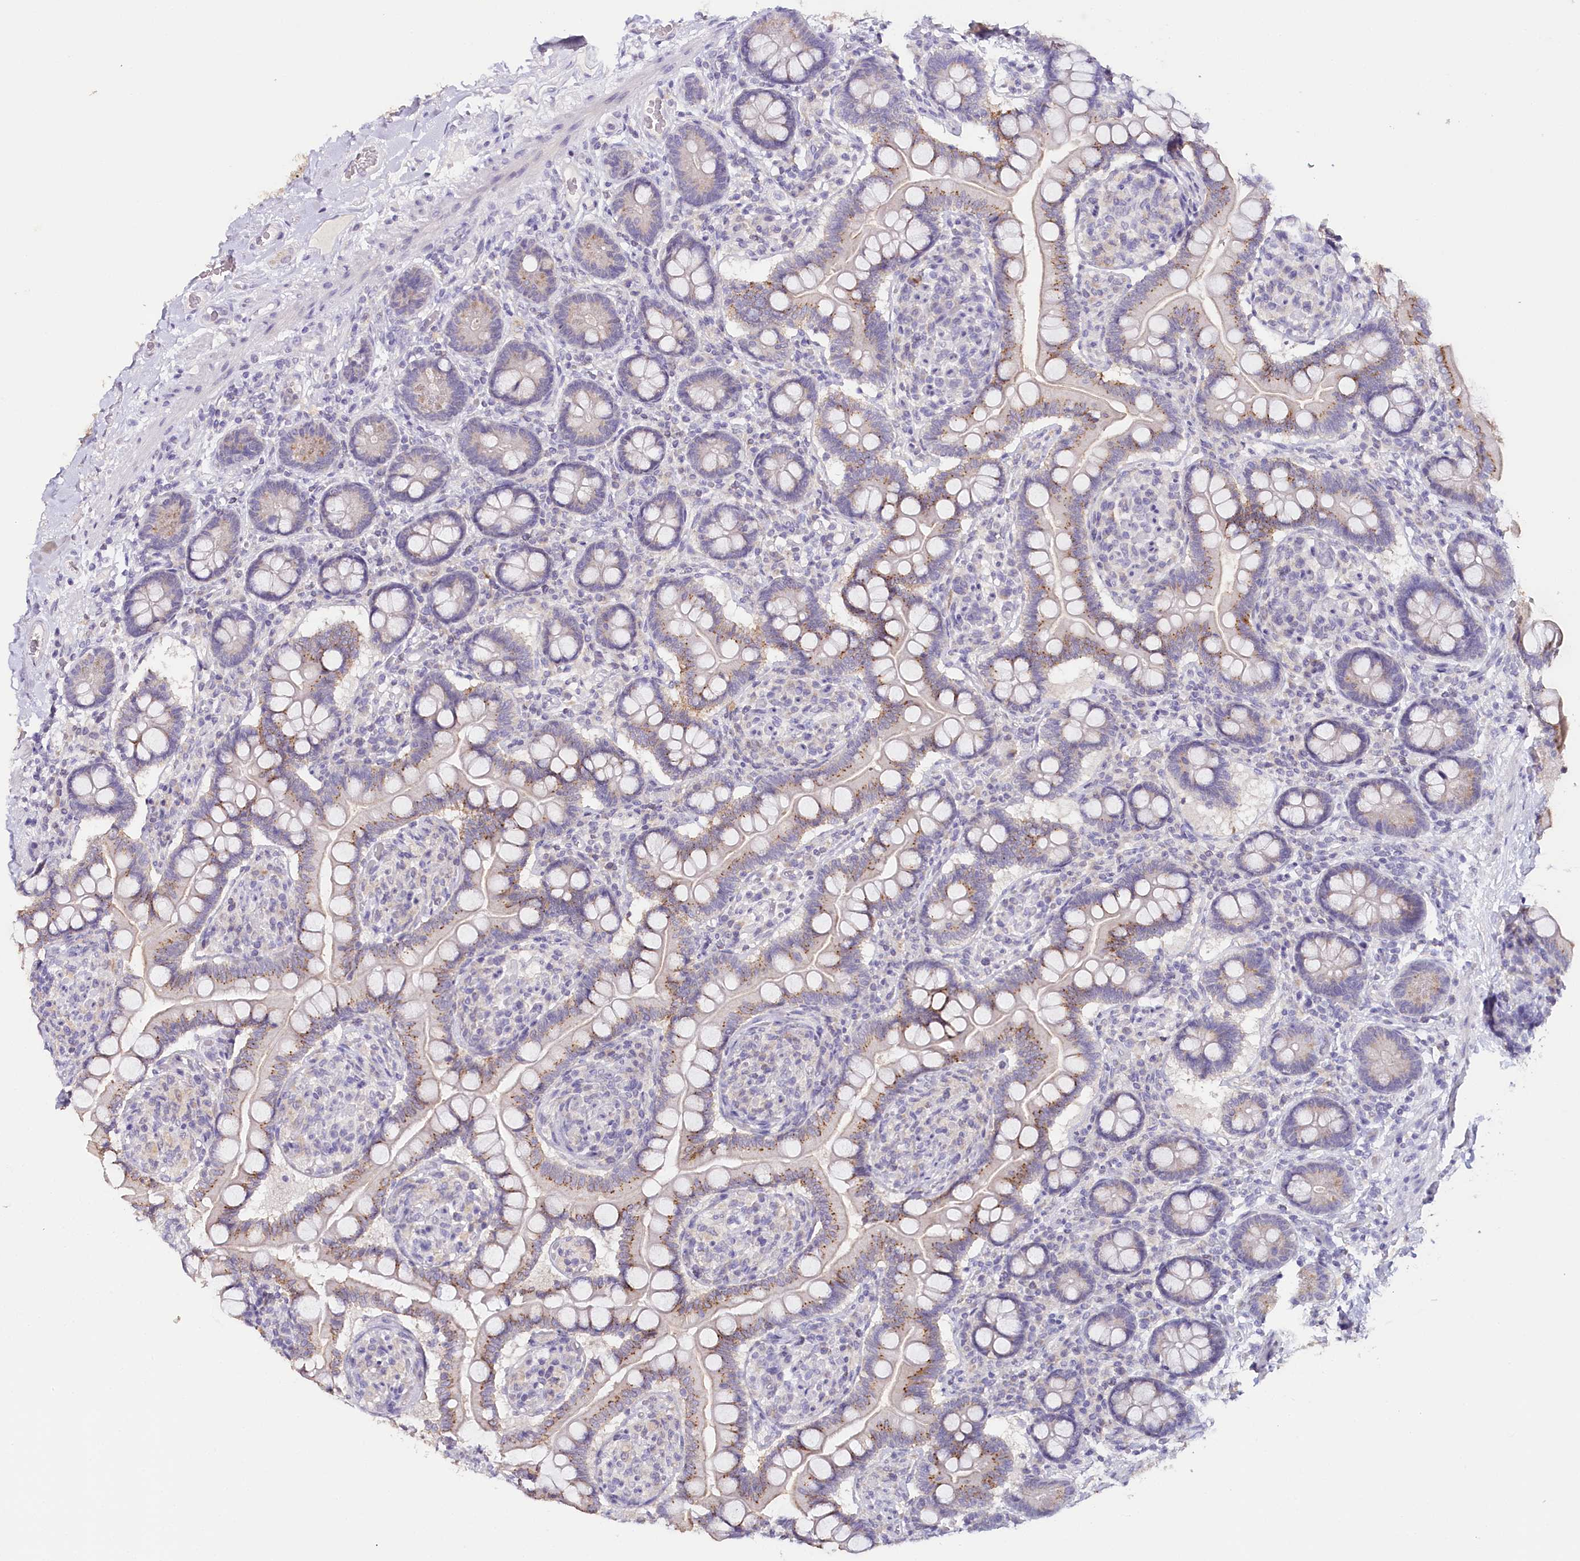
{"staining": {"intensity": "moderate", "quantity": "25%-75%", "location": "cytoplasmic/membranous"}, "tissue": "small intestine", "cell_type": "Glandular cells", "image_type": "normal", "snomed": [{"axis": "morphology", "description": "Normal tissue, NOS"}, {"axis": "topography", "description": "Small intestine"}], "caption": "Moderate cytoplasmic/membranous protein expression is seen in approximately 25%-75% of glandular cells in small intestine.", "gene": "TP53", "patient": {"sex": "female", "age": 64}}